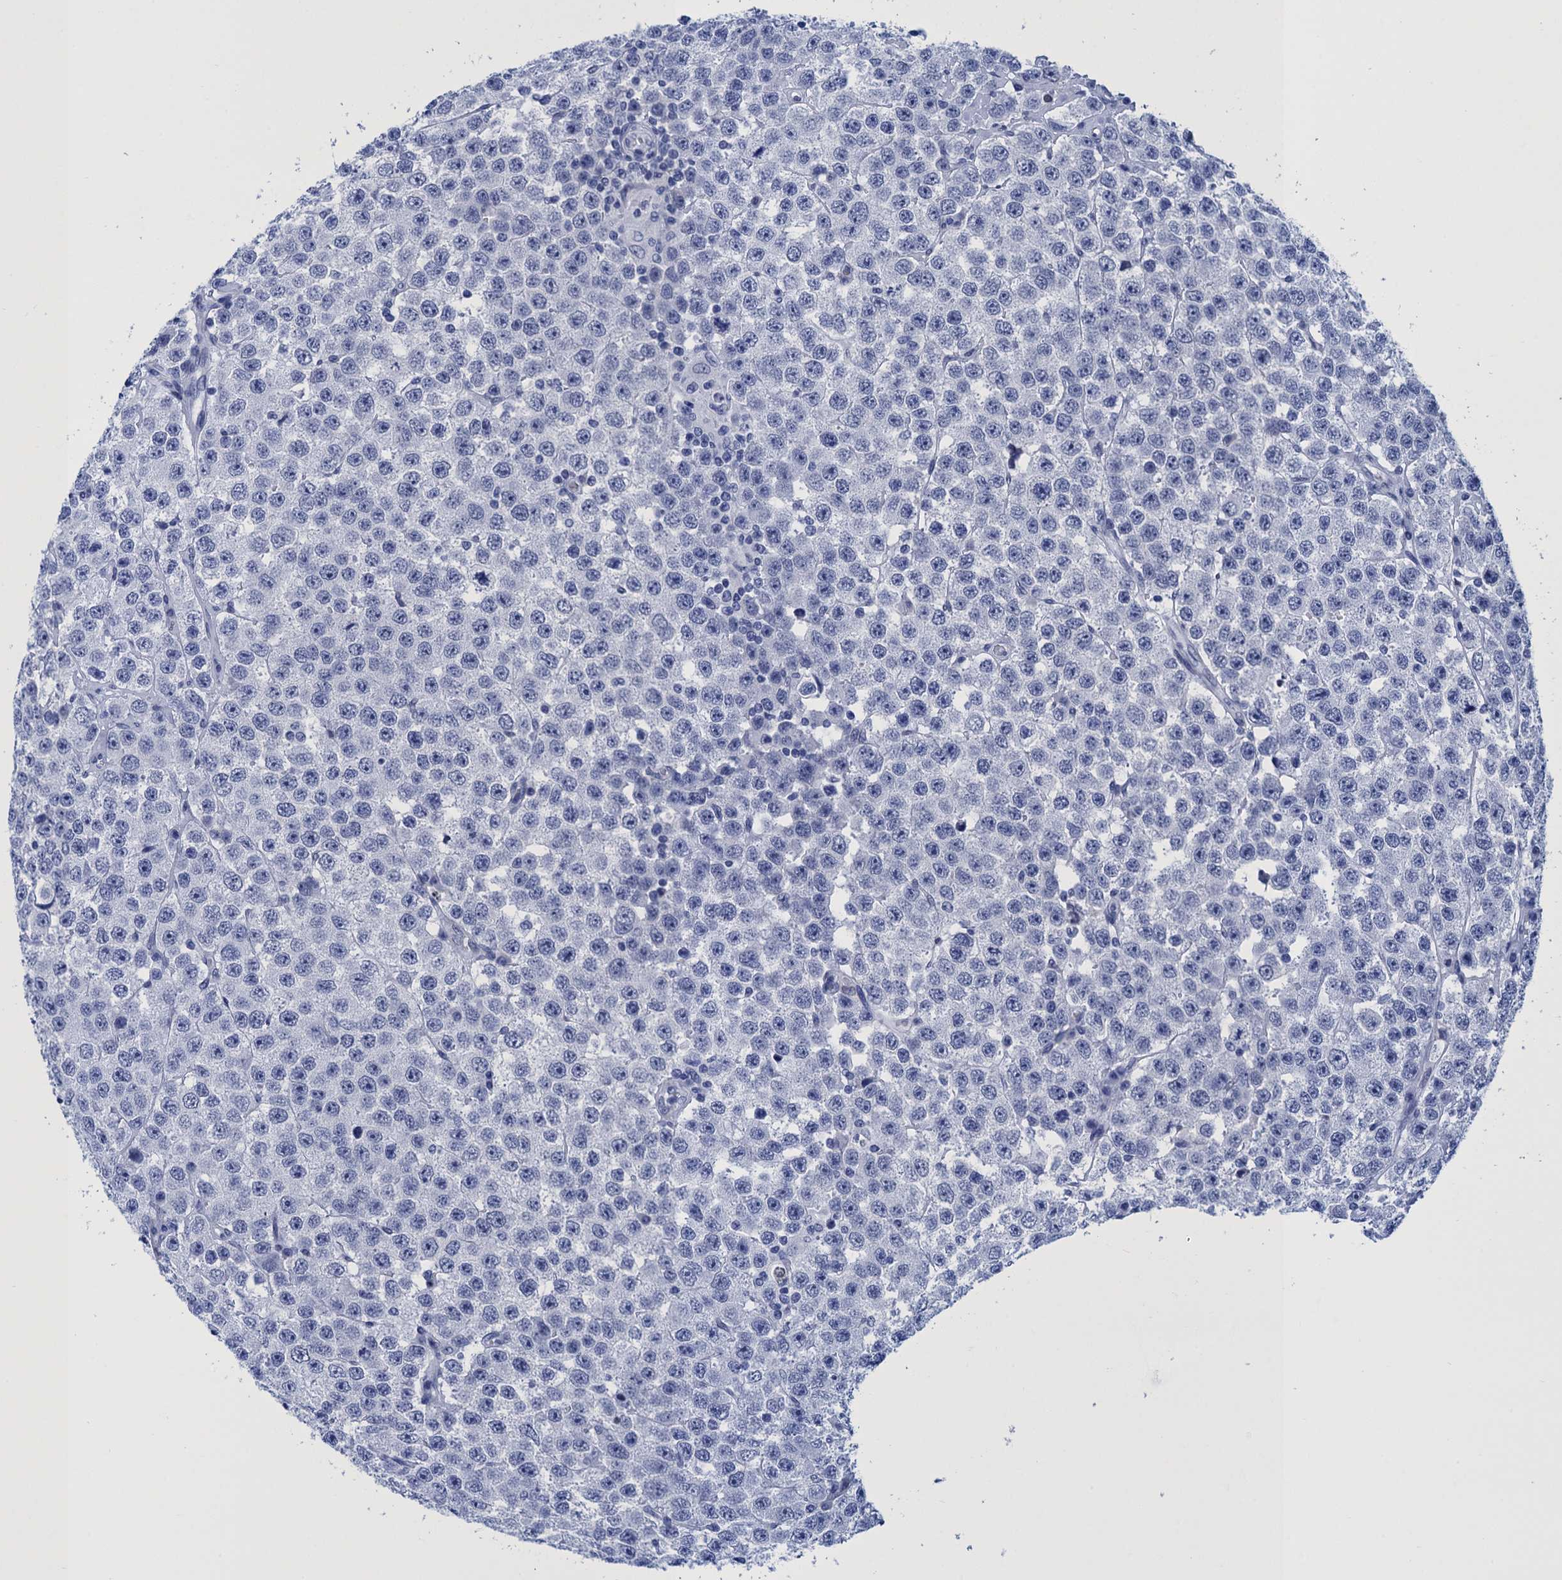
{"staining": {"intensity": "negative", "quantity": "none", "location": "none"}, "tissue": "testis cancer", "cell_type": "Tumor cells", "image_type": "cancer", "snomed": [{"axis": "morphology", "description": "Seminoma, NOS"}, {"axis": "topography", "description": "Testis"}], "caption": "Immunohistochemistry image of neoplastic tissue: human testis cancer stained with DAB (3,3'-diaminobenzidine) reveals no significant protein positivity in tumor cells.", "gene": "METTL25", "patient": {"sex": "male", "age": 28}}